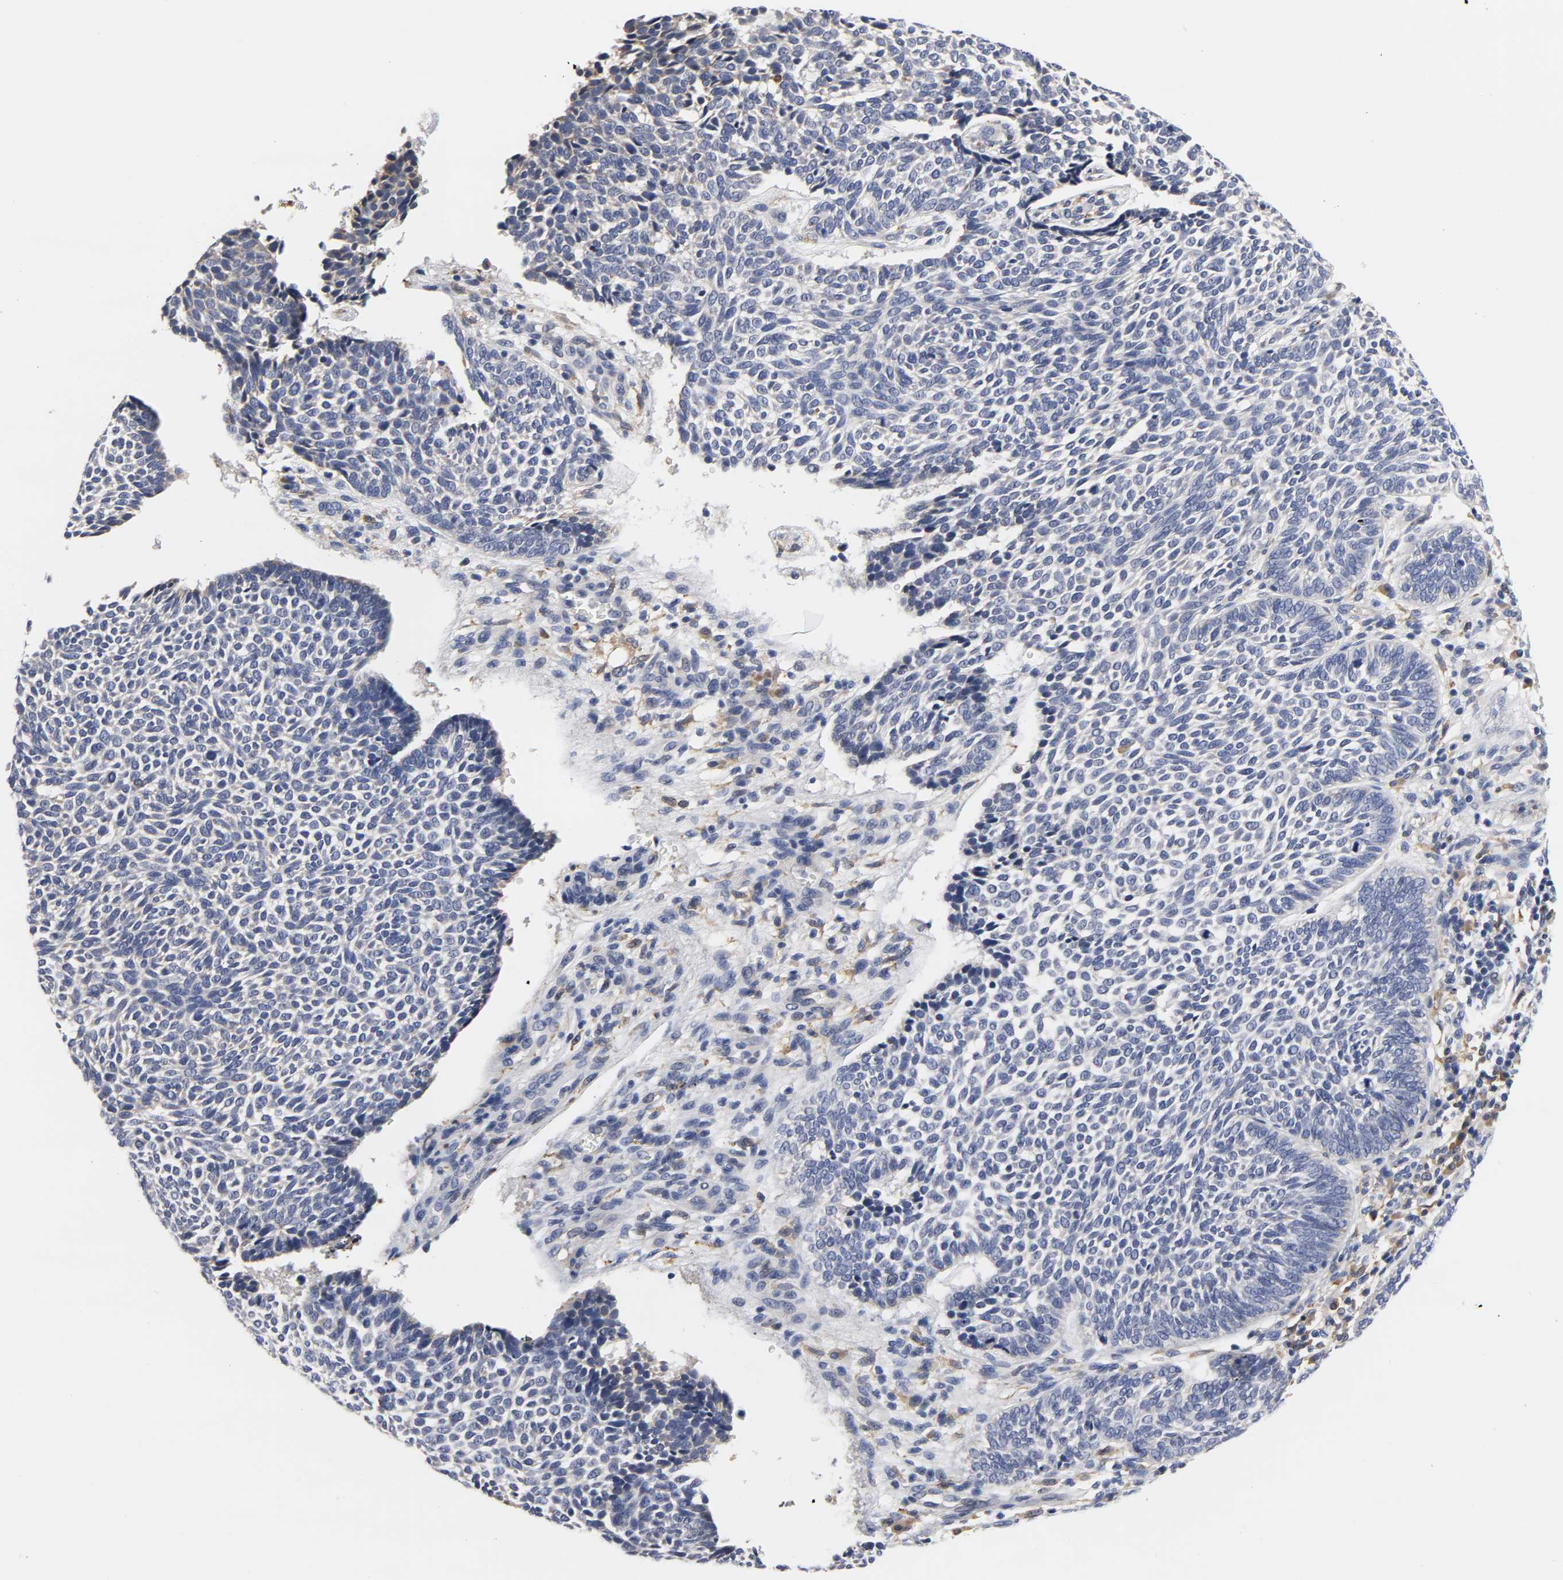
{"staining": {"intensity": "negative", "quantity": "none", "location": "none"}, "tissue": "skin cancer", "cell_type": "Tumor cells", "image_type": "cancer", "snomed": [{"axis": "morphology", "description": "Normal tissue, NOS"}, {"axis": "morphology", "description": "Basal cell carcinoma"}, {"axis": "topography", "description": "Skin"}], "caption": "Immunohistochemical staining of human skin basal cell carcinoma displays no significant expression in tumor cells. (DAB immunohistochemistry (IHC) with hematoxylin counter stain).", "gene": "HCK", "patient": {"sex": "male", "age": 87}}